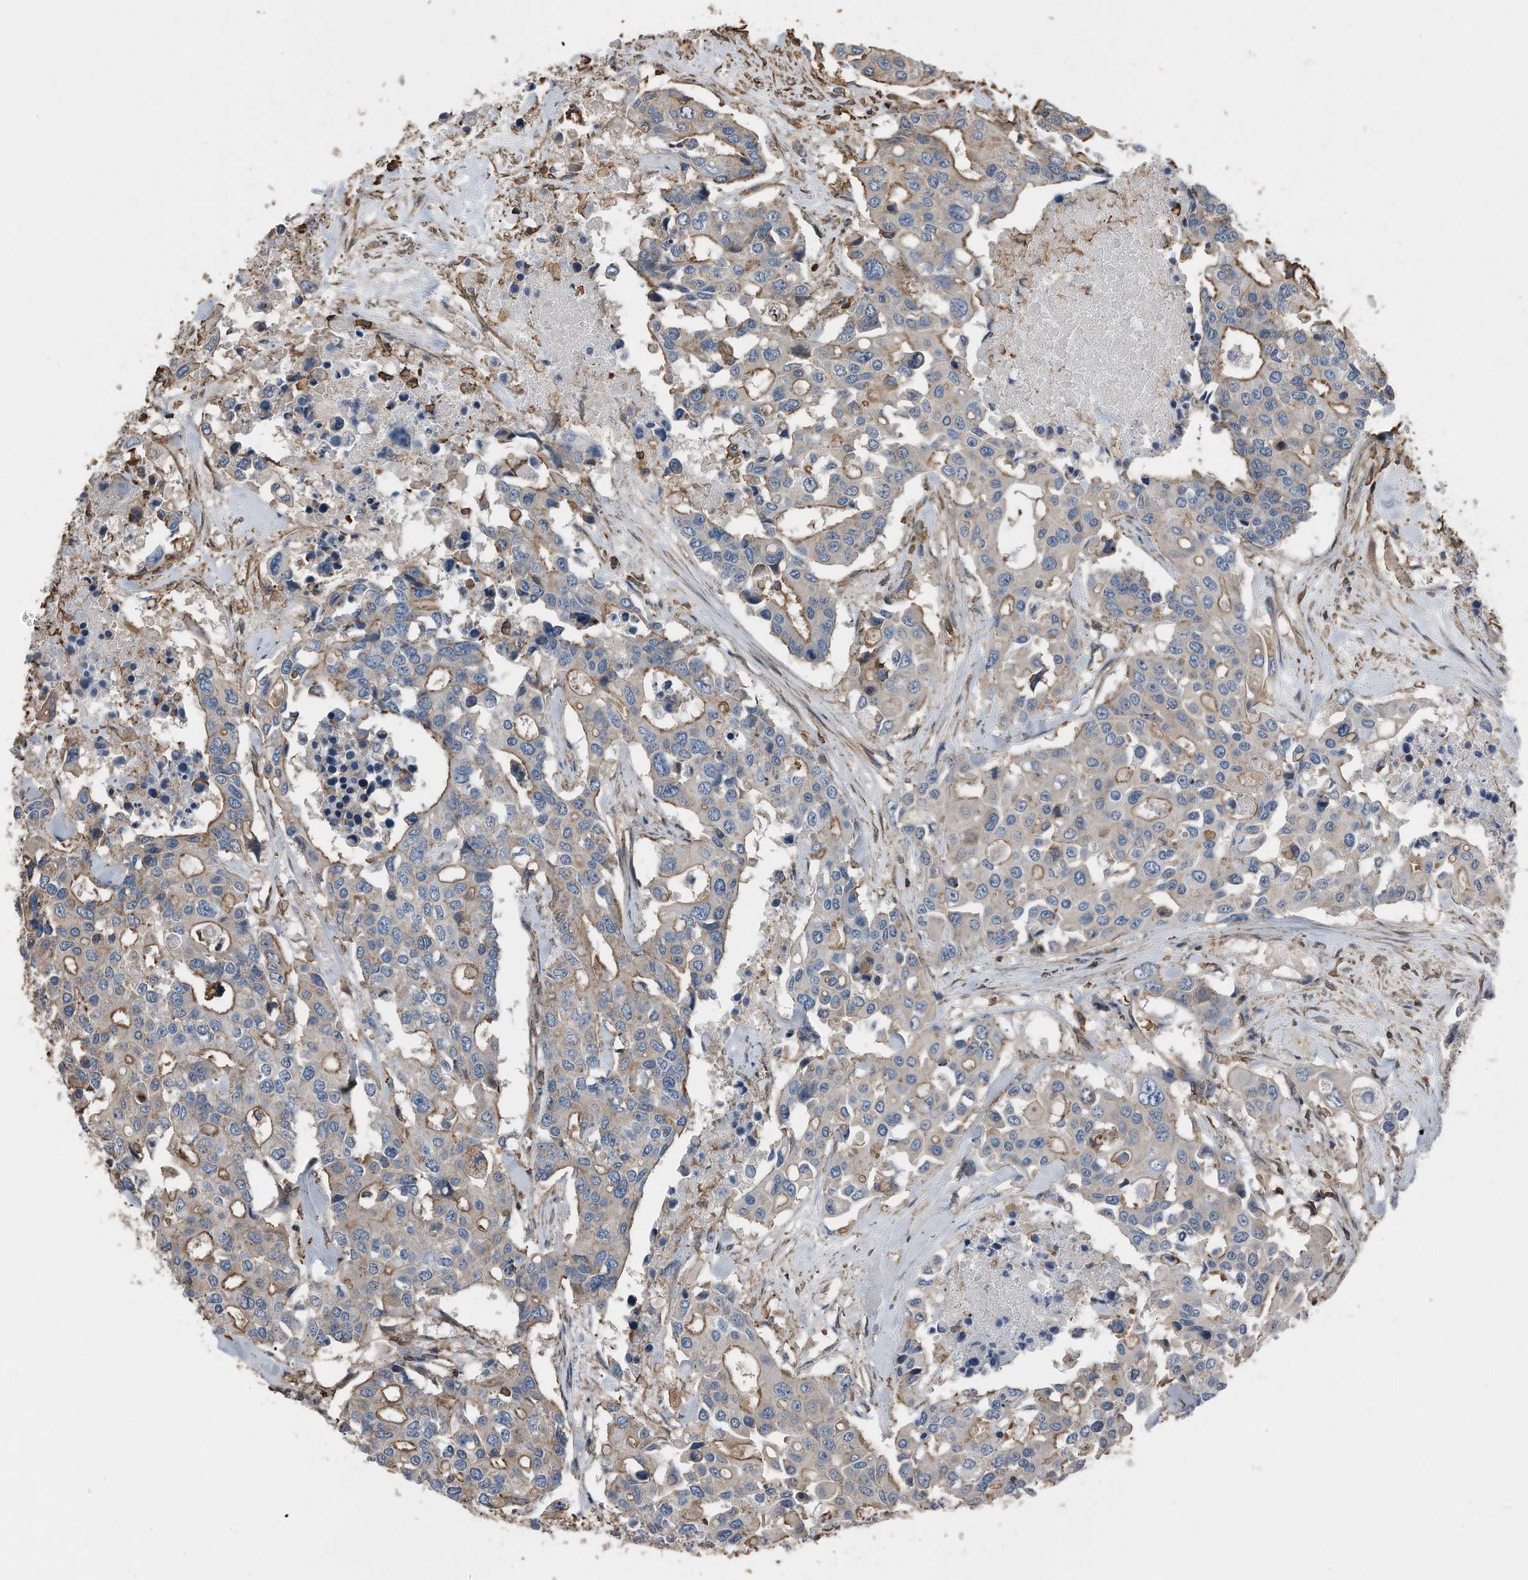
{"staining": {"intensity": "moderate", "quantity": "25%-75%", "location": "cytoplasmic/membranous"}, "tissue": "colorectal cancer", "cell_type": "Tumor cells", "image_type": "cancer", "snomed": [{"axis": "morphology", "description": "Adenocarcinoma, NOS"}, {"axis": "topography", "description": "Colon"}], "caption": "IHC (DAB (3,3'-diaminobenzidine)) staining of human colorectal cancer (adenocarcinoma) reveals moderate cytoplasmic/membranous protein staining in approximately 25%-75% of tumor cells.", "gene": "RSPO3", "patient": {"sex": "male", "age": 77}}